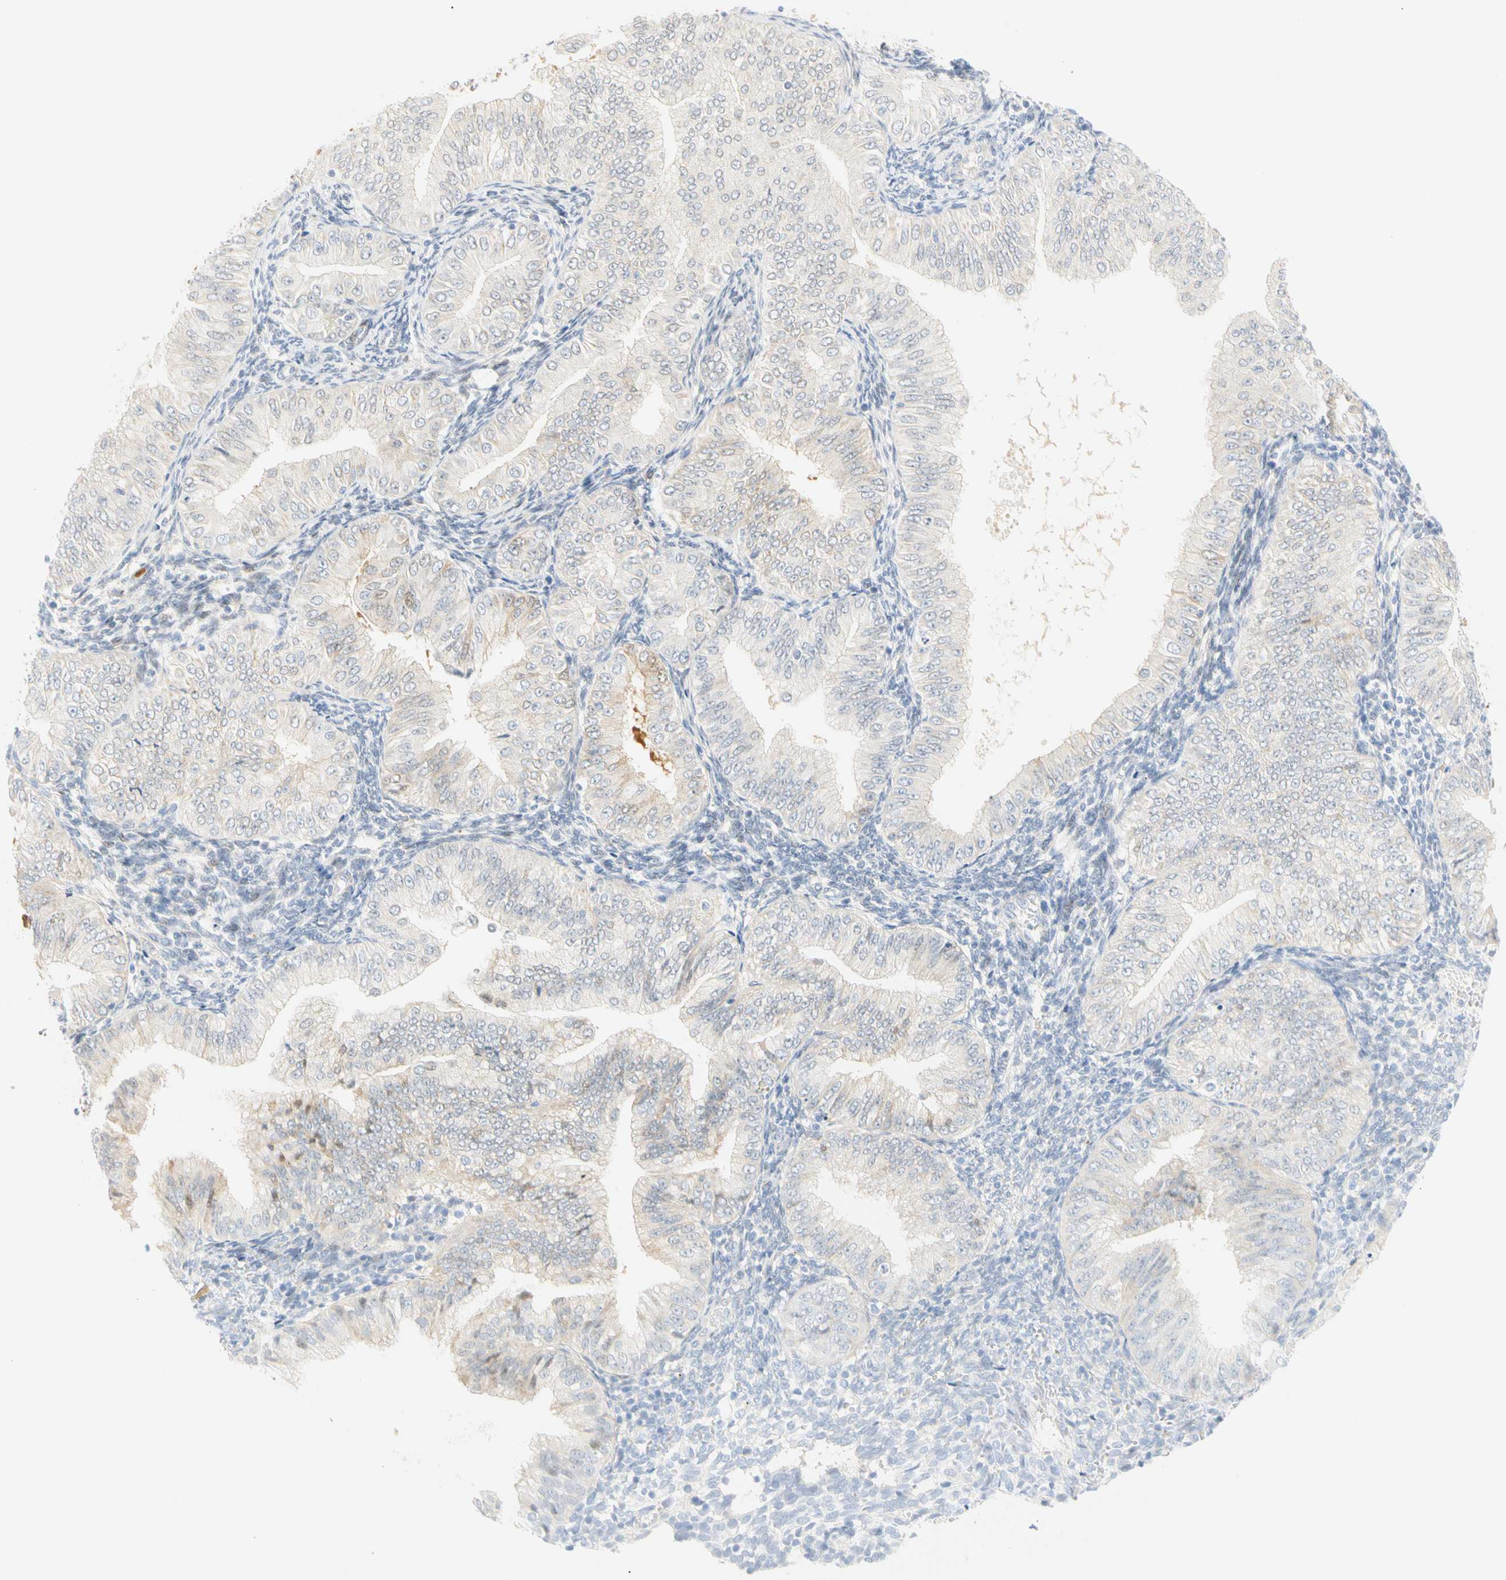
{"staining": {"intensity": "negative", "quantity": "none", "location": "none"}, "tissue": "endometrial cancer", "cell_type": "Tumor cells", "image_type": "cancer", "snomed": [{"axis": "morphology", "description": "Normal tissue, NOS"}, {"axis": "morphology", "description": "Adenocarcinoma, NOS"}, {"axis": "topography", "description": "Endometrium"}], "caption": "Endometrial cancer stained for a protein using immunohistochemistry (IHC) shows no expression tumor cells.", "gene": "SELENBP1", "patient": {"sex": "female", "age": 53}}